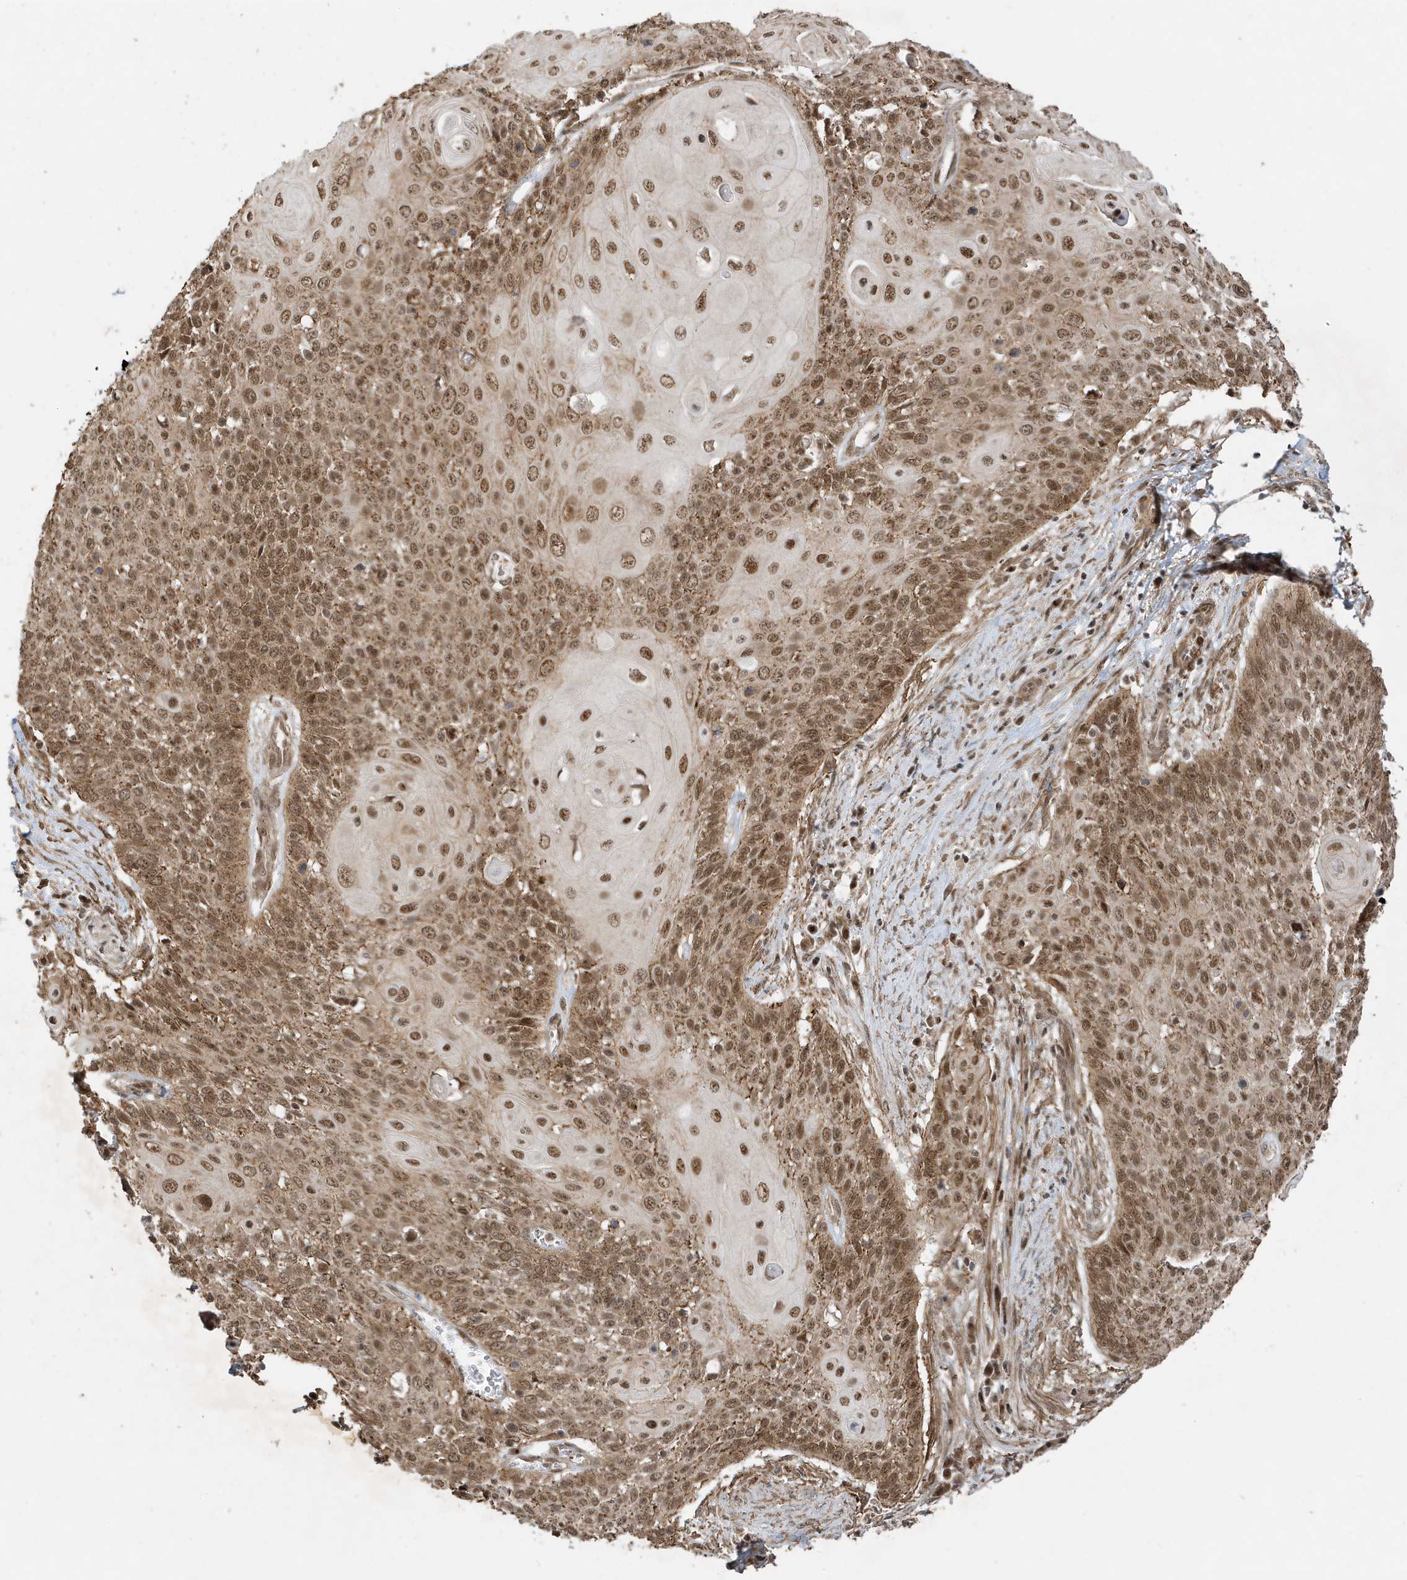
{"staining": {"intensity": "moderate", "quantity": ">75%", "location": "cytoplasmic/membranous,nuclear"}, "tissue": "cervical cancer", "cell_type": "Tumor cells", "image_type": "cancer", "snomed": [{"axis": "morphology", "description": "Squamous cell carcinoma, NOS"}, {"axis": "topography", "description": "Cervix"}], "caption": "IHC image of cervical cancer (squamous cell carcinoma) stained for a protein (brown), which exhibits medium levels of moderate cytoplasmic/membranous and nuclear positivity in about >75% of tumor cells.", "gene": "MAST3", "patient": {"sex": "female", "age": 39}}